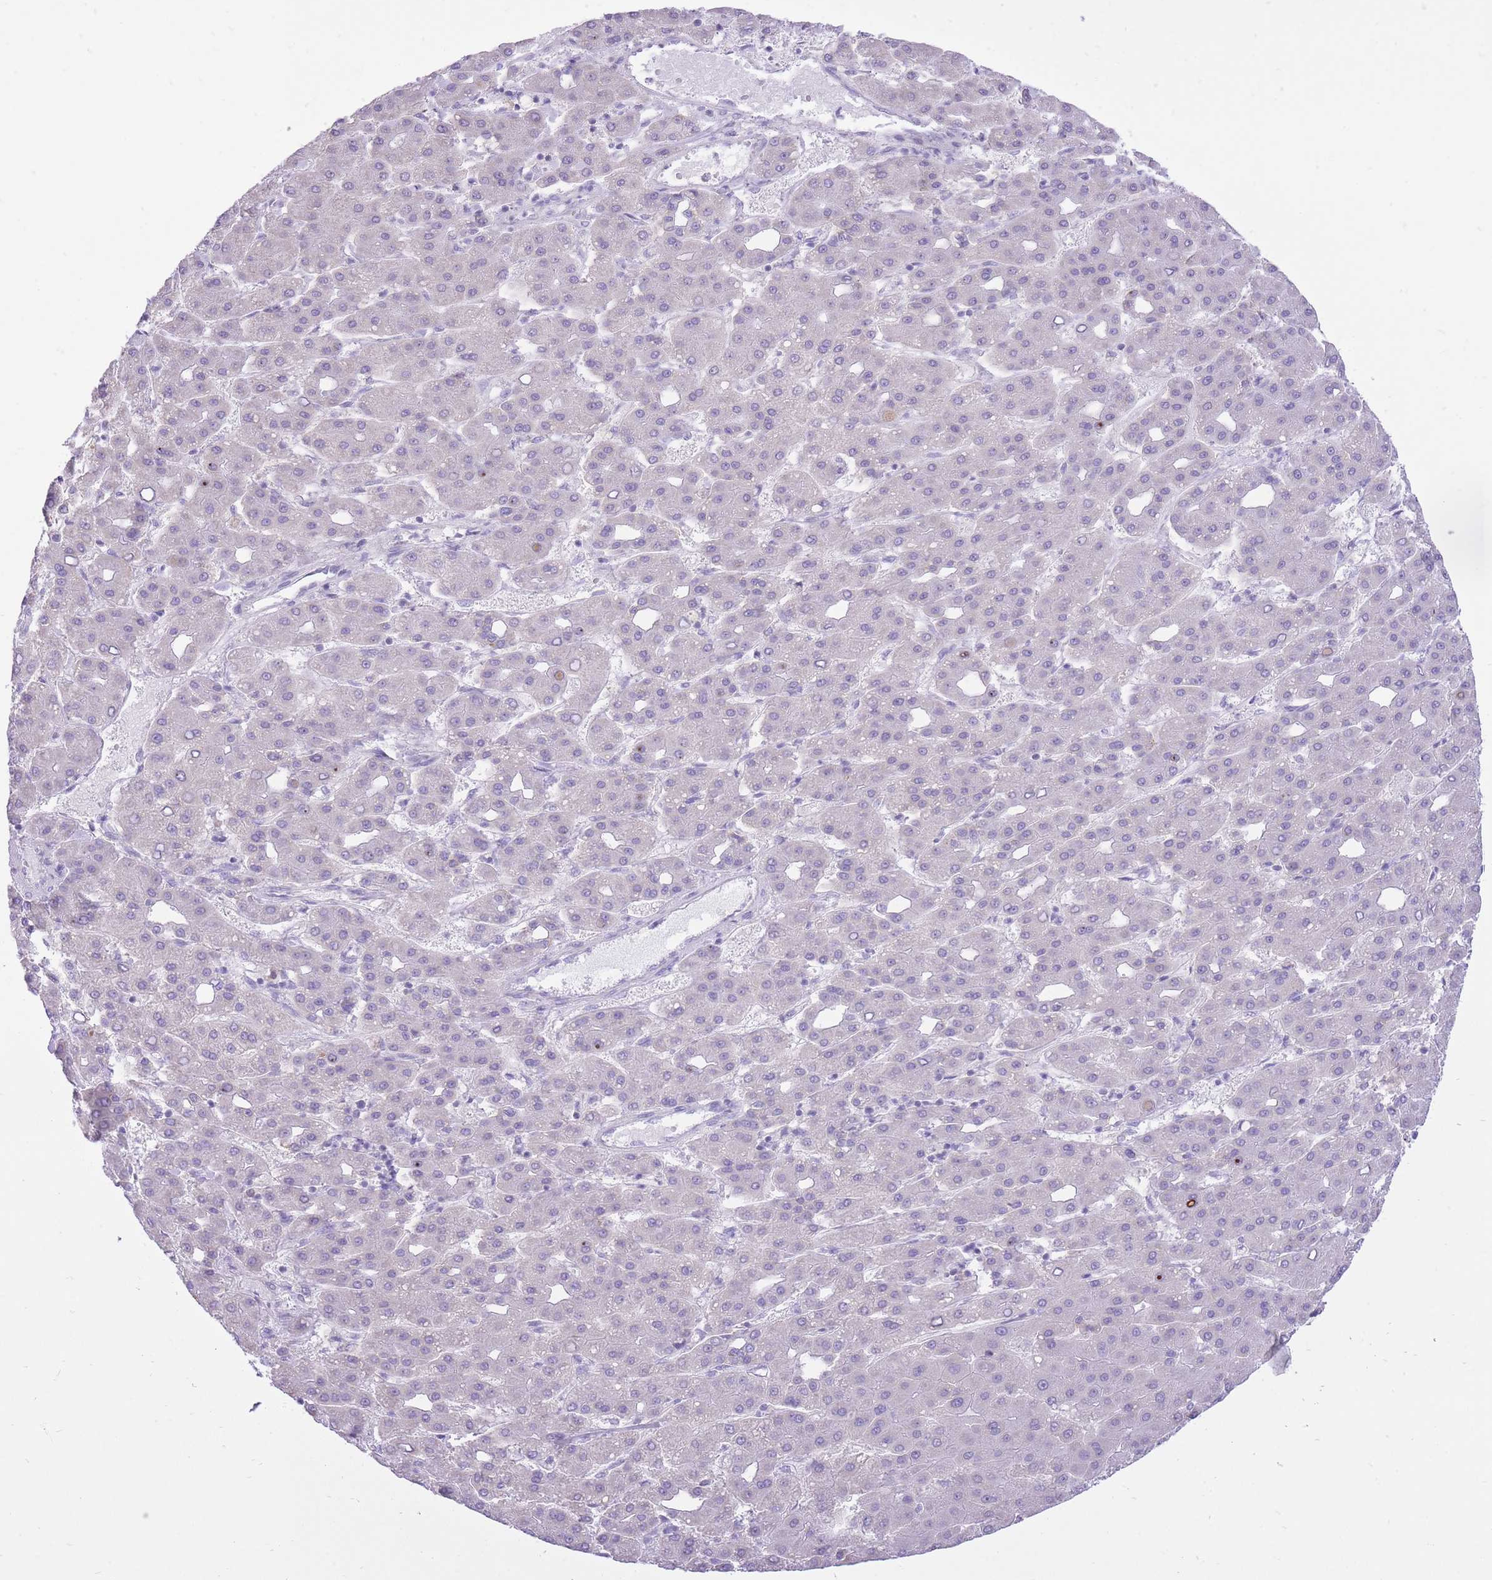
{"staining": {"intensity": "negative", "quantity": "none", "location": "none"}, "tissue": "liver cancer", "cell_type": "Tumor cells", "image_type": "cancer", "snomed": [{"axis": "morphology", "description": "Carcinoma, Hepatocellular, NOS"}, {"axis": "topography", "description": "Liver"}], "caption": "Human liver cancer stained for a protein using immunohistochemistry (IHC) shows no expression in tumor cells.", "gene": "SLC4A4", "patient": {"sex": "male", "age": 65}}